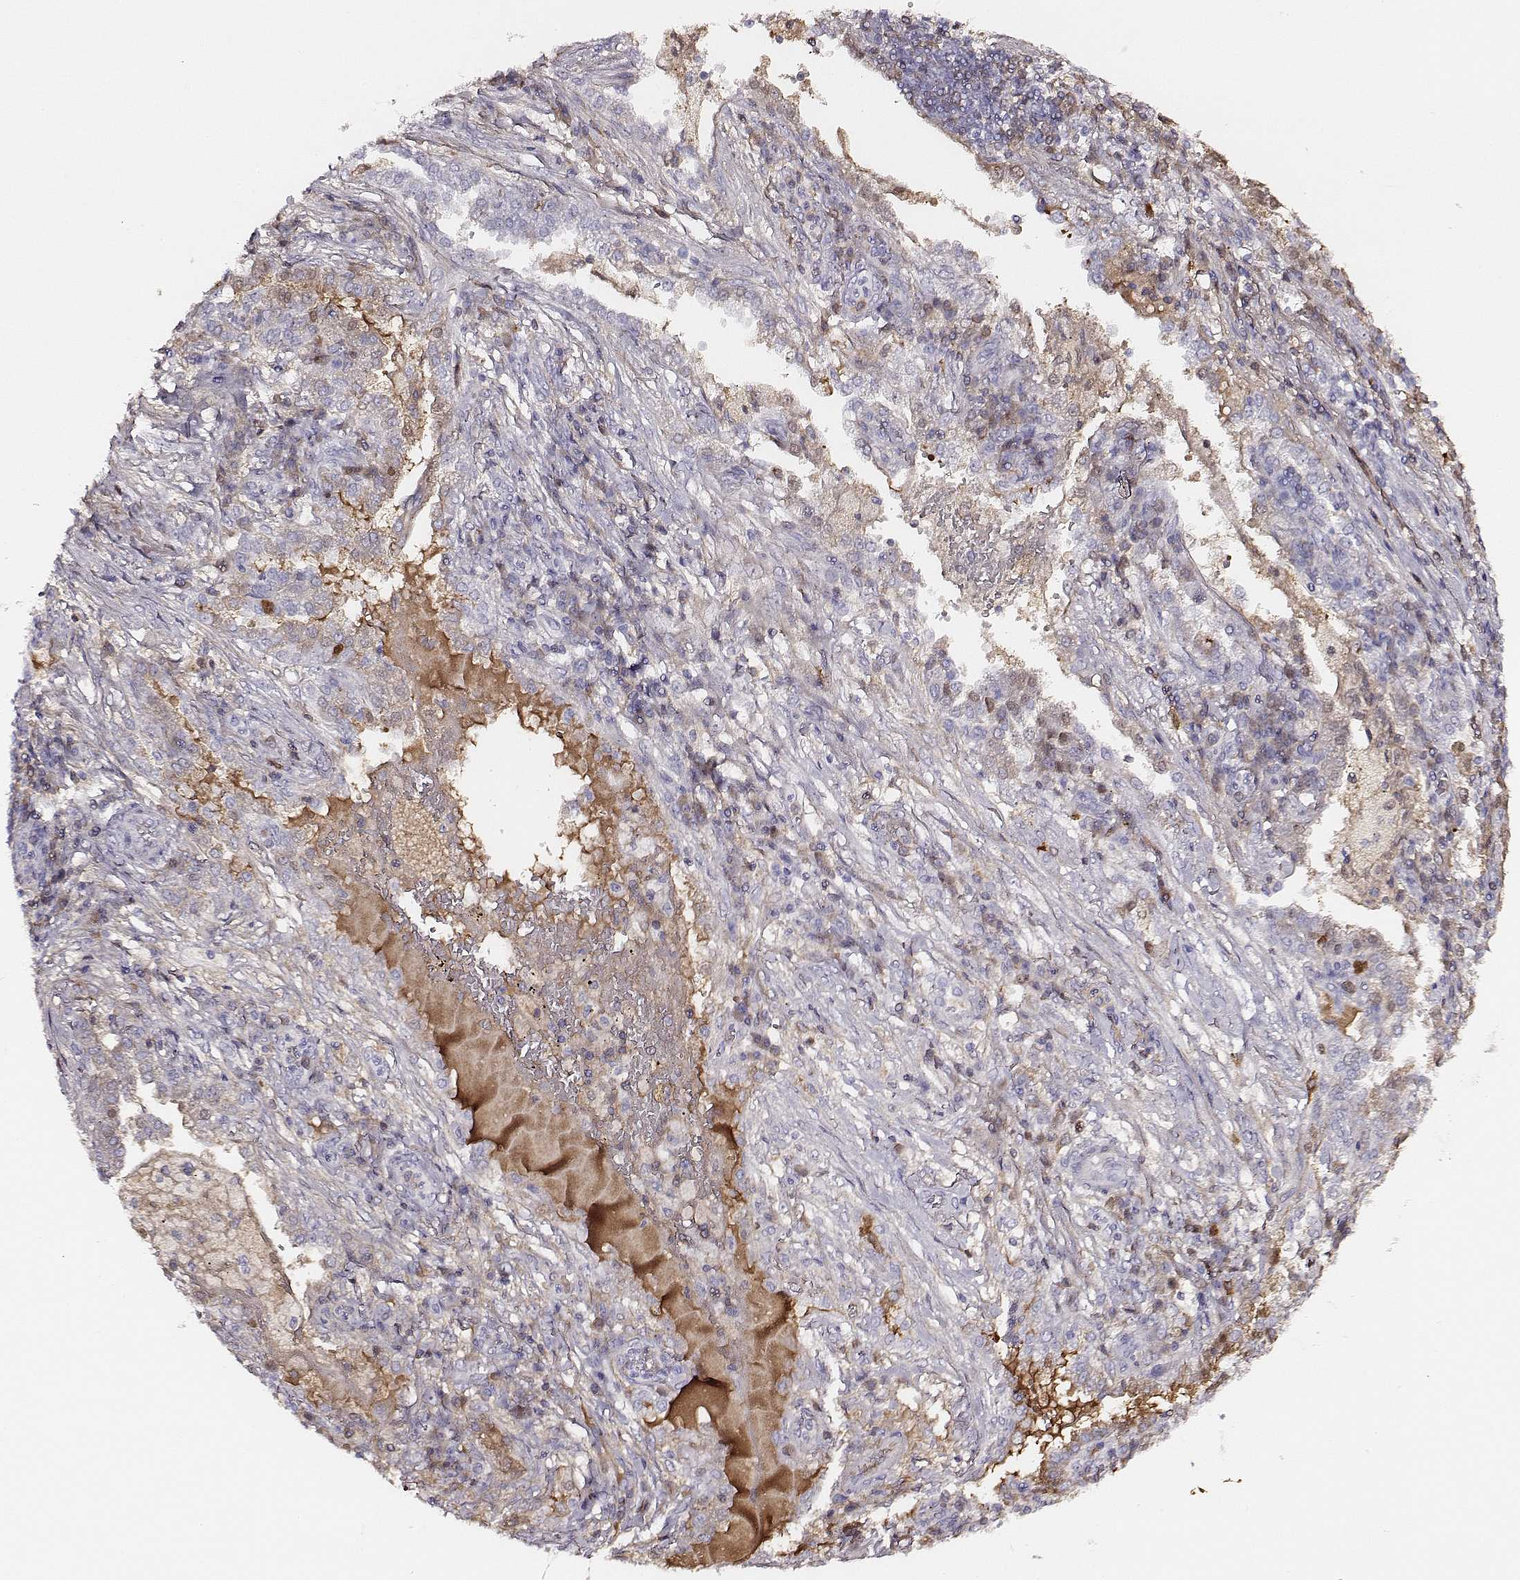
{"staining": {"intensity": "negative", "quantity": "none", "location": "none"}, "tissue": "lung cancer", "cell_type": "Tumor cells", "image_type": "cancer", "snomed": [{"axis": "morphology", "description": "Adenocarcinoma, NOS"}, {"axis": "topography", "description": "Lung"}], "caption": "This is a histopathology image of immunohistochemistry (IHC) staining of lung cancer, which shows no positivity in tumor cells.", "gene": "TF", "patient": {"sex": "male", "age": 57}}